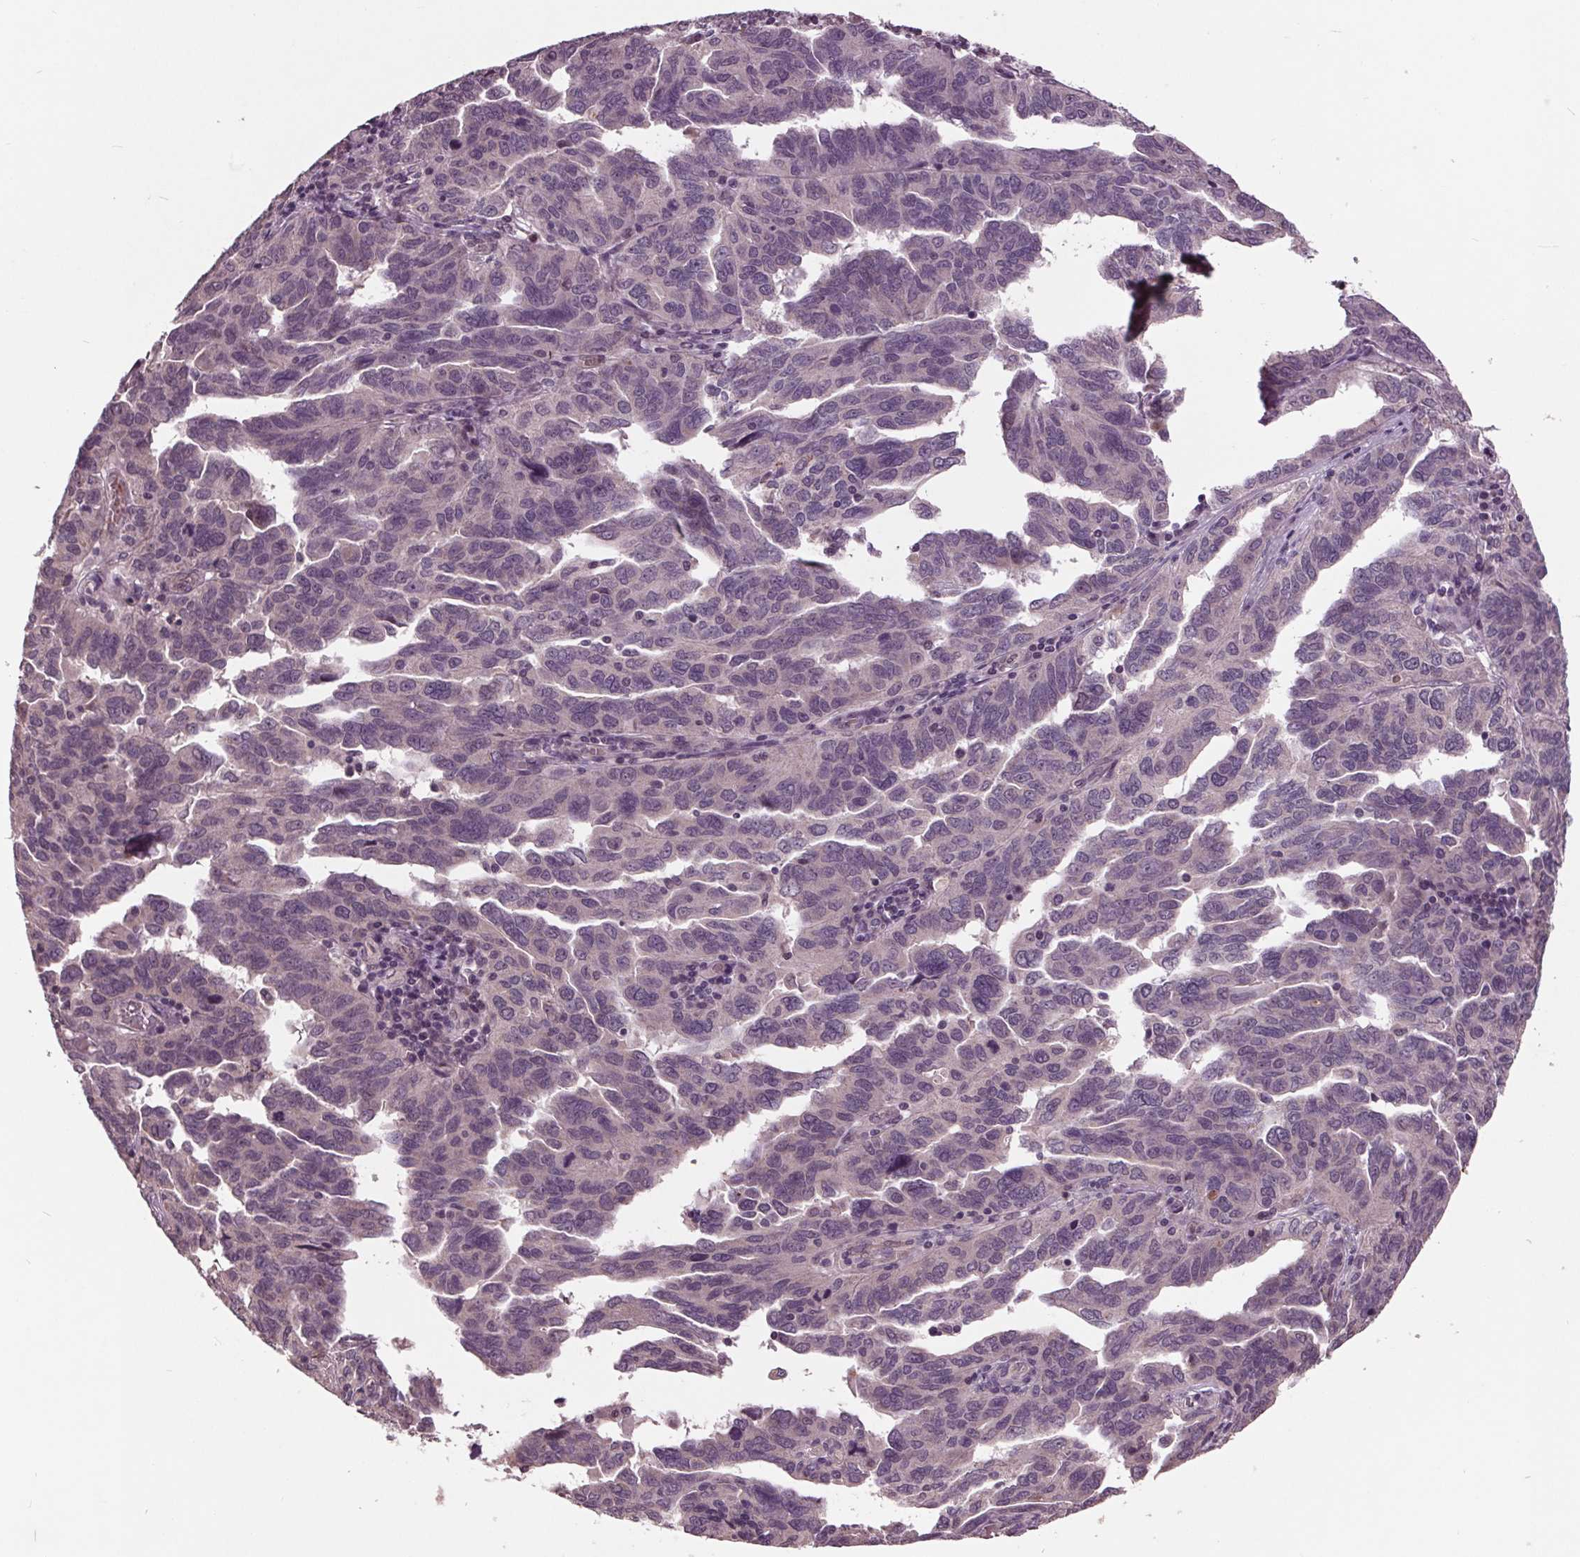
{"staining": {"intensity": "negative", "quantity": "none", "location": "none"}, "tissue": "ovarian cancer", "cell_type": "Tumor cells", "image_type": "cancer", "snomed": [{"axis": "morphology", "description": "Cystadenocarcinoma, serous, NOS"}, {"axis": "topography", "description": "Ovary"}], "caption": "Immunohistochemistry photomicrograph of human ovarian cancer (serous cystadenocarcinoma) stained for a protein (brown), which demonstrates no expression in tumor cells. The staining is performed using DAB brown chromogen with nuclei counter-stained in using hematoxylin.", "gene": "MAPK8", "patient": {"sex": "female", "age": 64}}